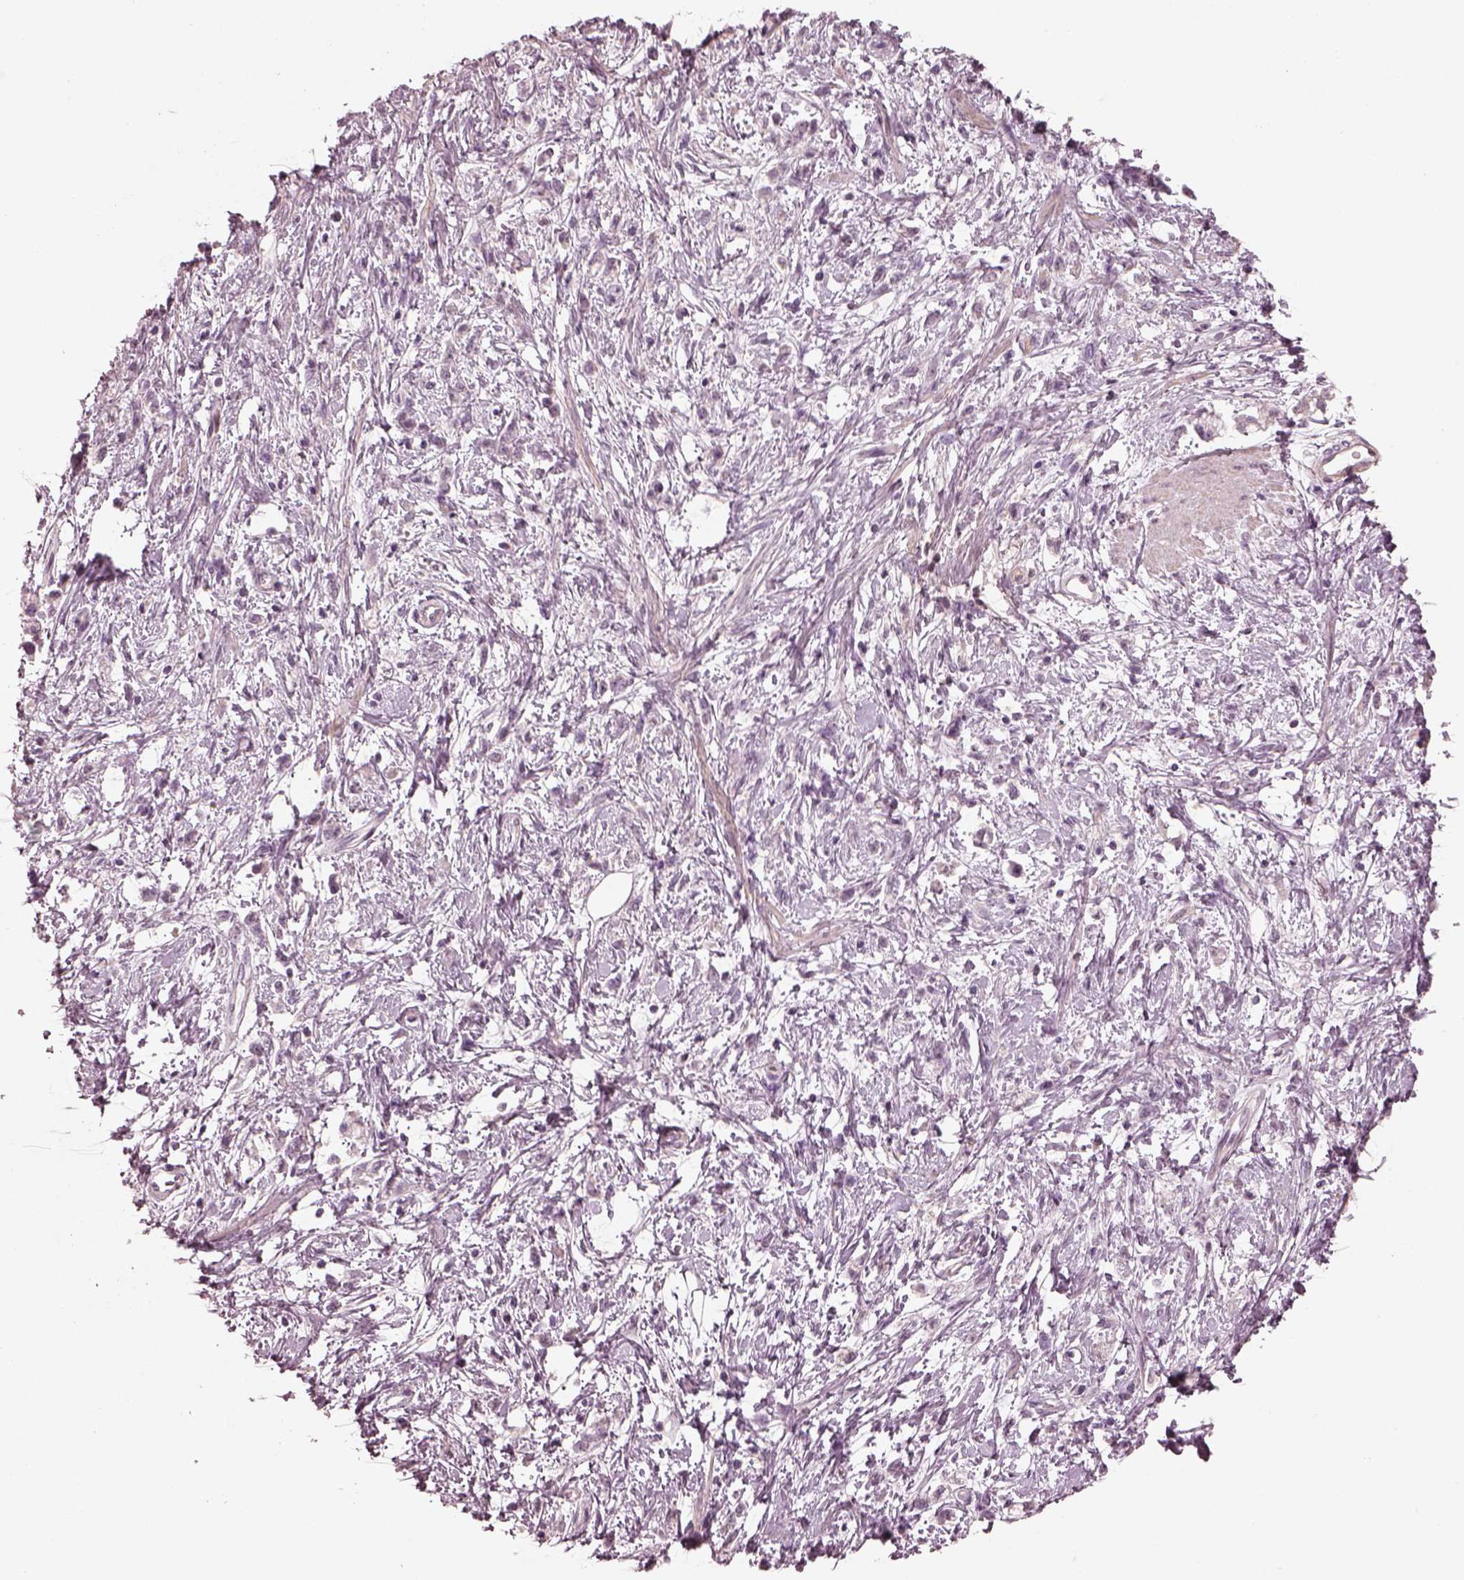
{"staining": {"intensity": "negative", "quantity": "none", "location": "none"}, "tissue": "stomach cancer", "cell_type": "Tumor cells", "image_type": "cancer", "snomed": [{"axis": "morphology", "description": "Adenocarcinoma, NOS"}, {"axis": "topography", "description": "Stomach"}], "caption": "Adenocarcinoma (stomach) was stained to show a protein in brown. There is no significant staining in tumor cells.", "gene": "OPTC", "patient": {"sex": "female", "age": 60}}